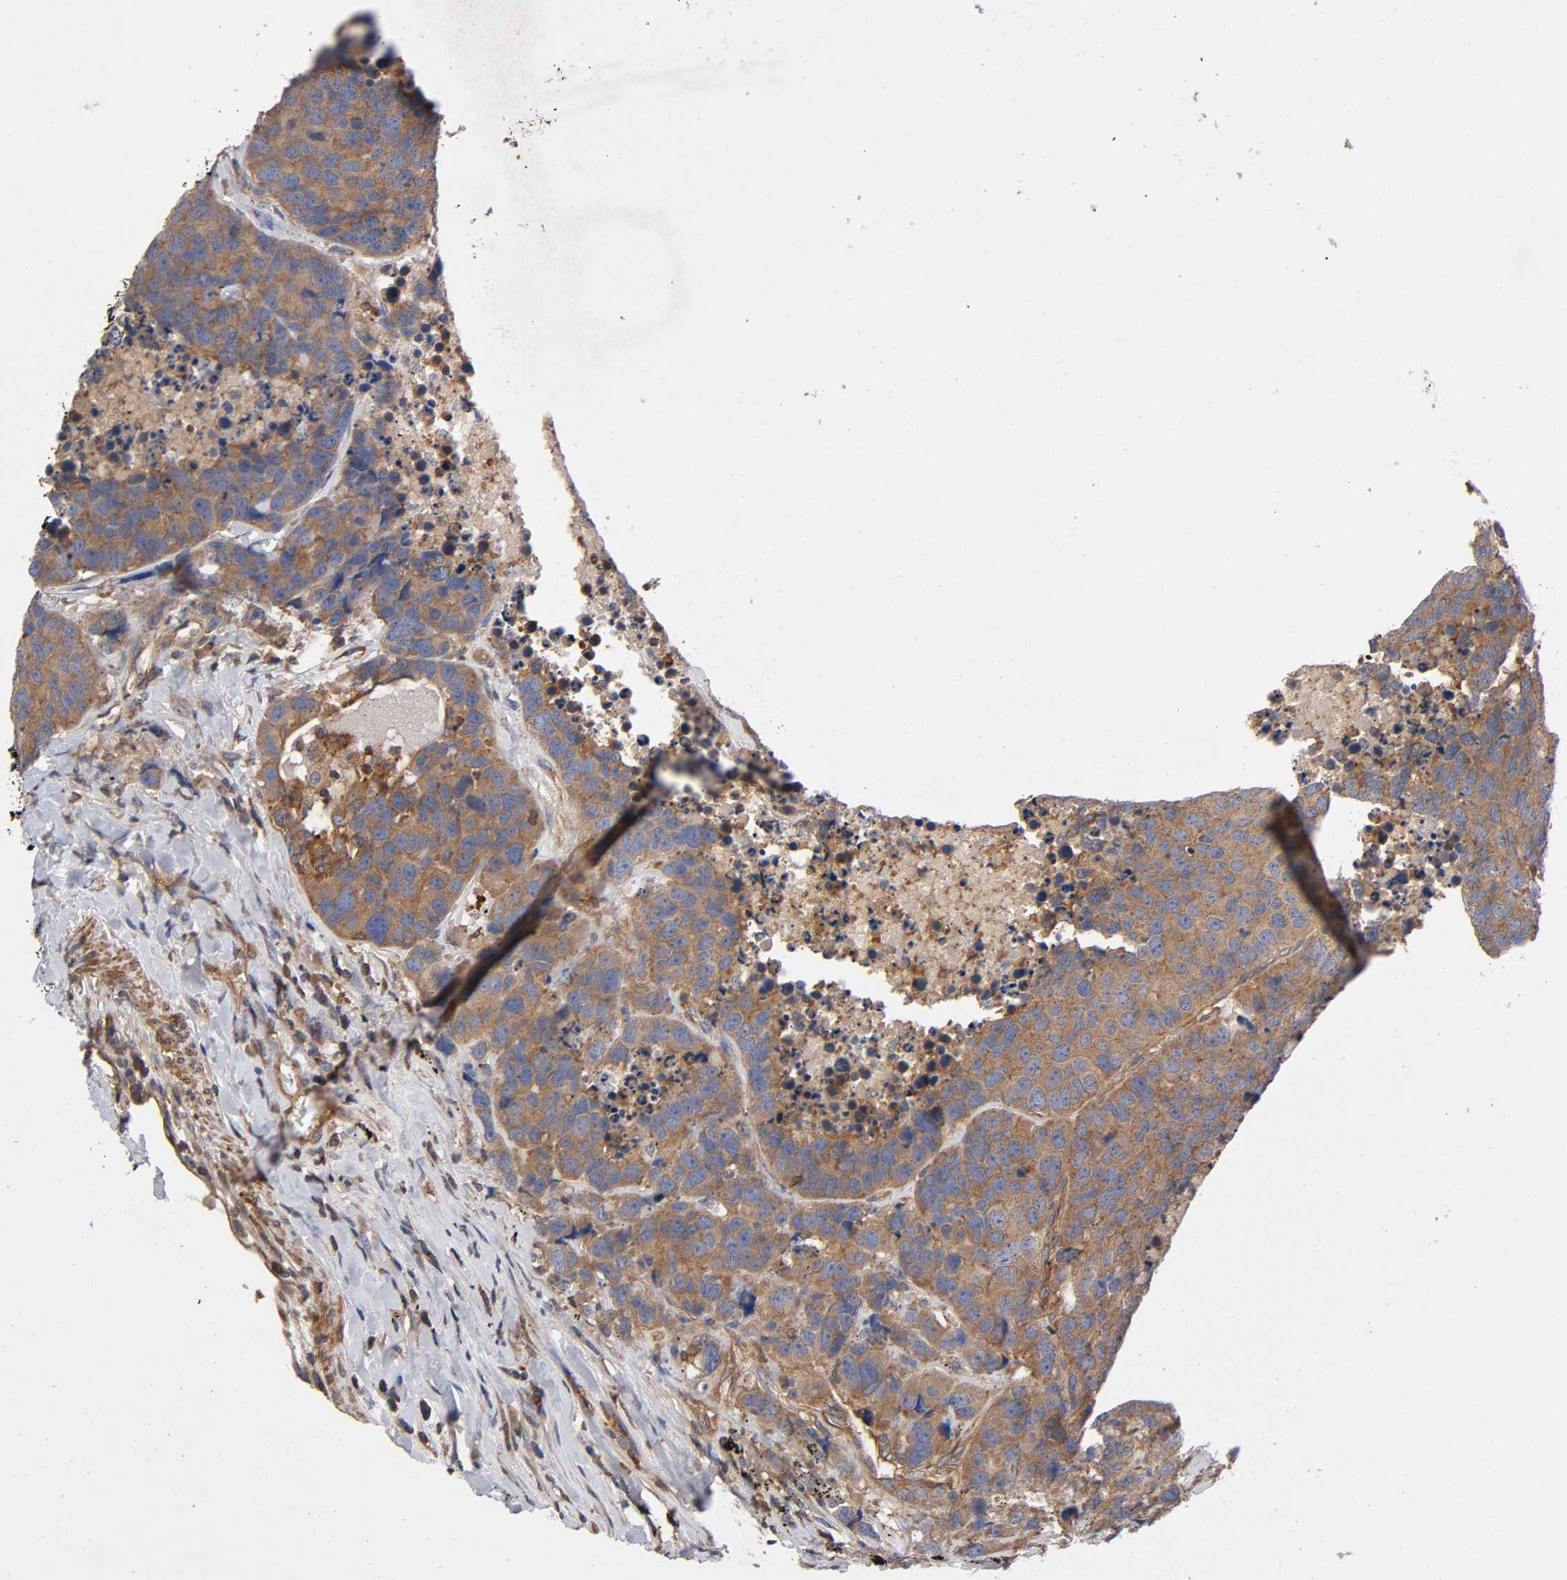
{"staining": {"intensity": "moderate", "quantity": ">75%", "location": "cytoplasmic/membranous"}, "tissue": "carcinoid", "cell_type": "Tumor cells", "image_type": "cancer", "snomed": [{"axis": "morphology", "description": "Carcinoid, malignant, NOS"}, {"axis": "topography", "description": "Lung"}], "caption": "Carcinoid (malignant) stained for a protein (brown) demonstrates moderate cytoplasmic/membranous positive positivity in approximately >75% of tumor cells.", "gene": "LAMTOR2", "patient": {"sex": "male", "age": 60}}